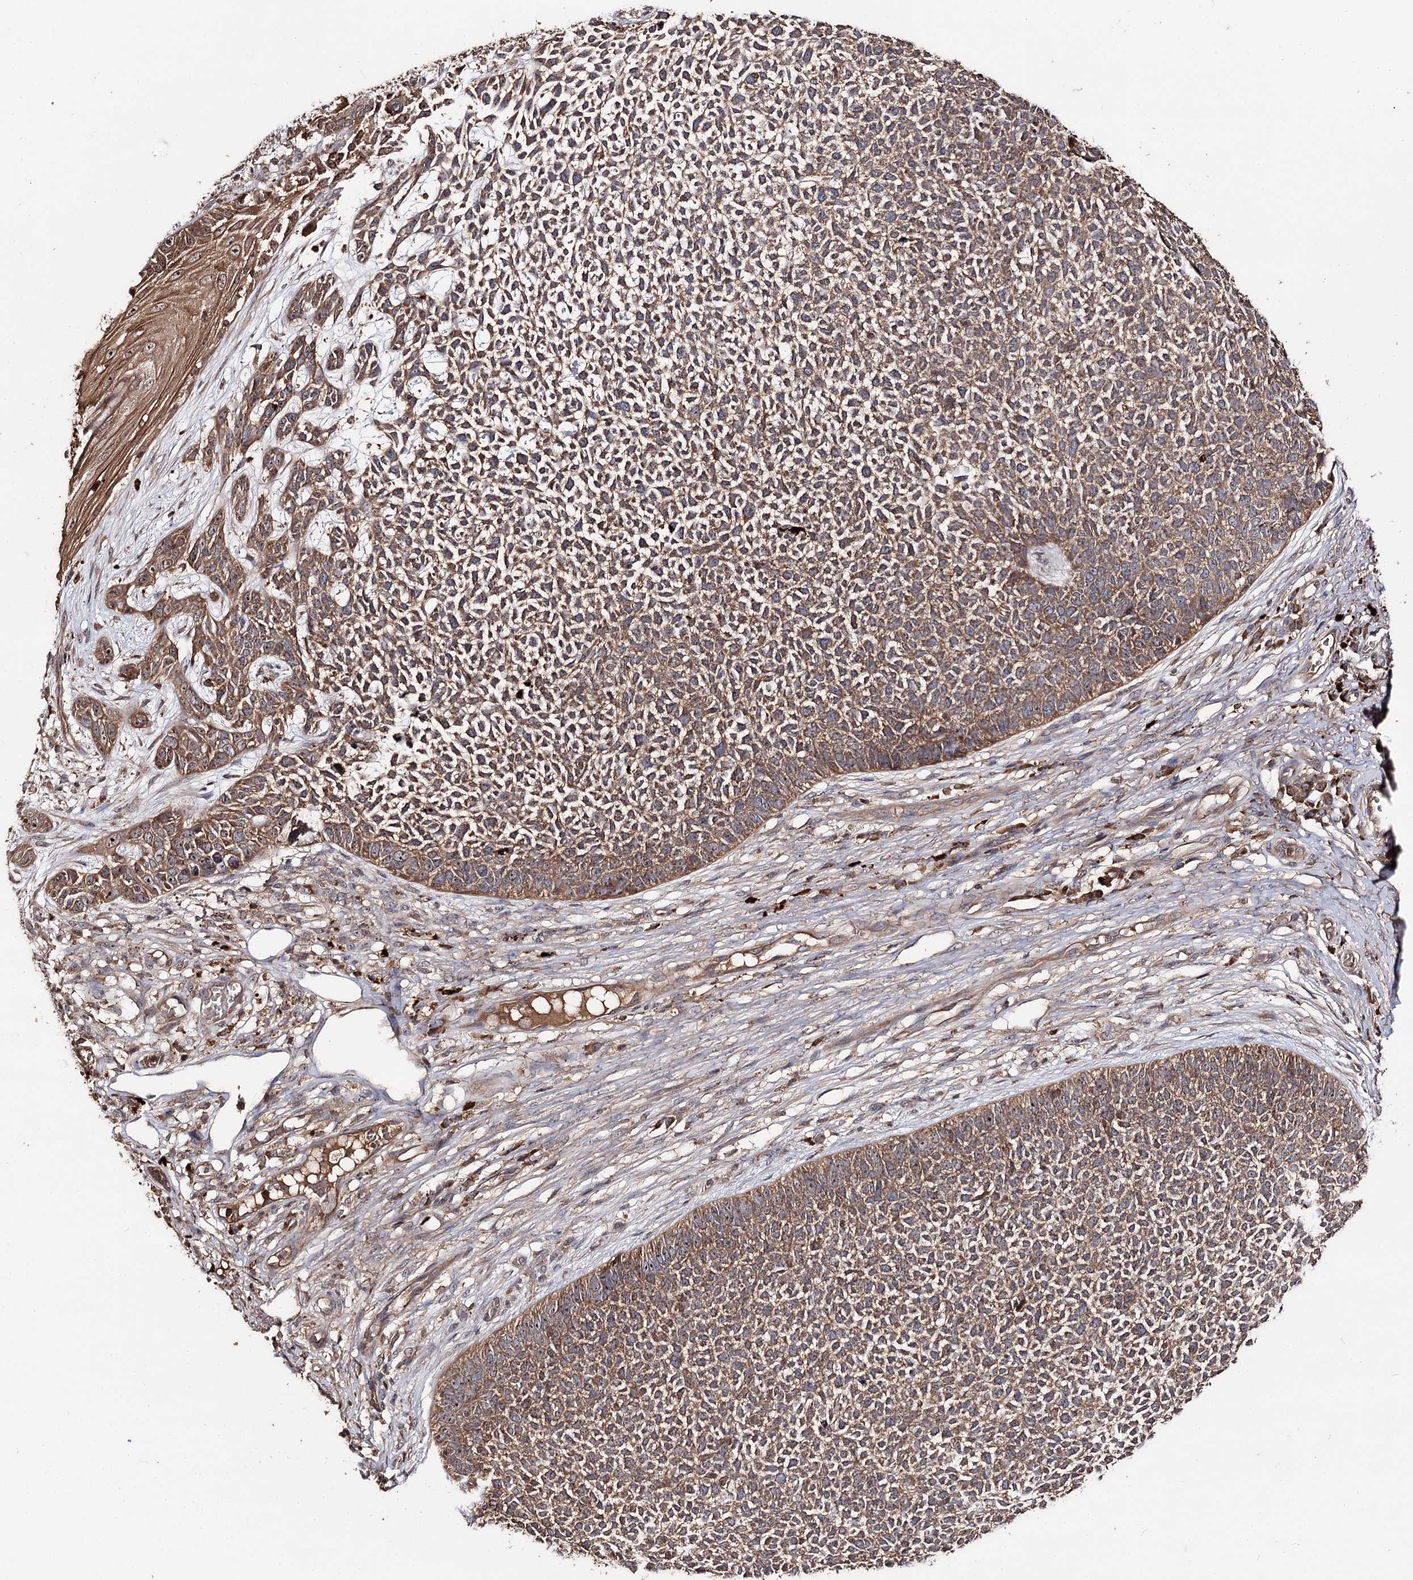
{"staining": {"intensity": "moderate", "quantity": ">75%", "location": "cytoplasmic/membranous"}, "tissue": "skin cancer", "cell_type": "Tumor cells", "image_type": "cancer", "snomed": [{"axis": "morphology", "description": "Basal cell carcinoma"}, {"axis": "topography", "description": "Skin"}], "caption": "Tumor cells display medium levels of moderate cytoplasmic/membranous positivity in about >75% of cells in skin cancer.", "gene": "FAM53B", "patient": {"sex": "female", "age": 84}}